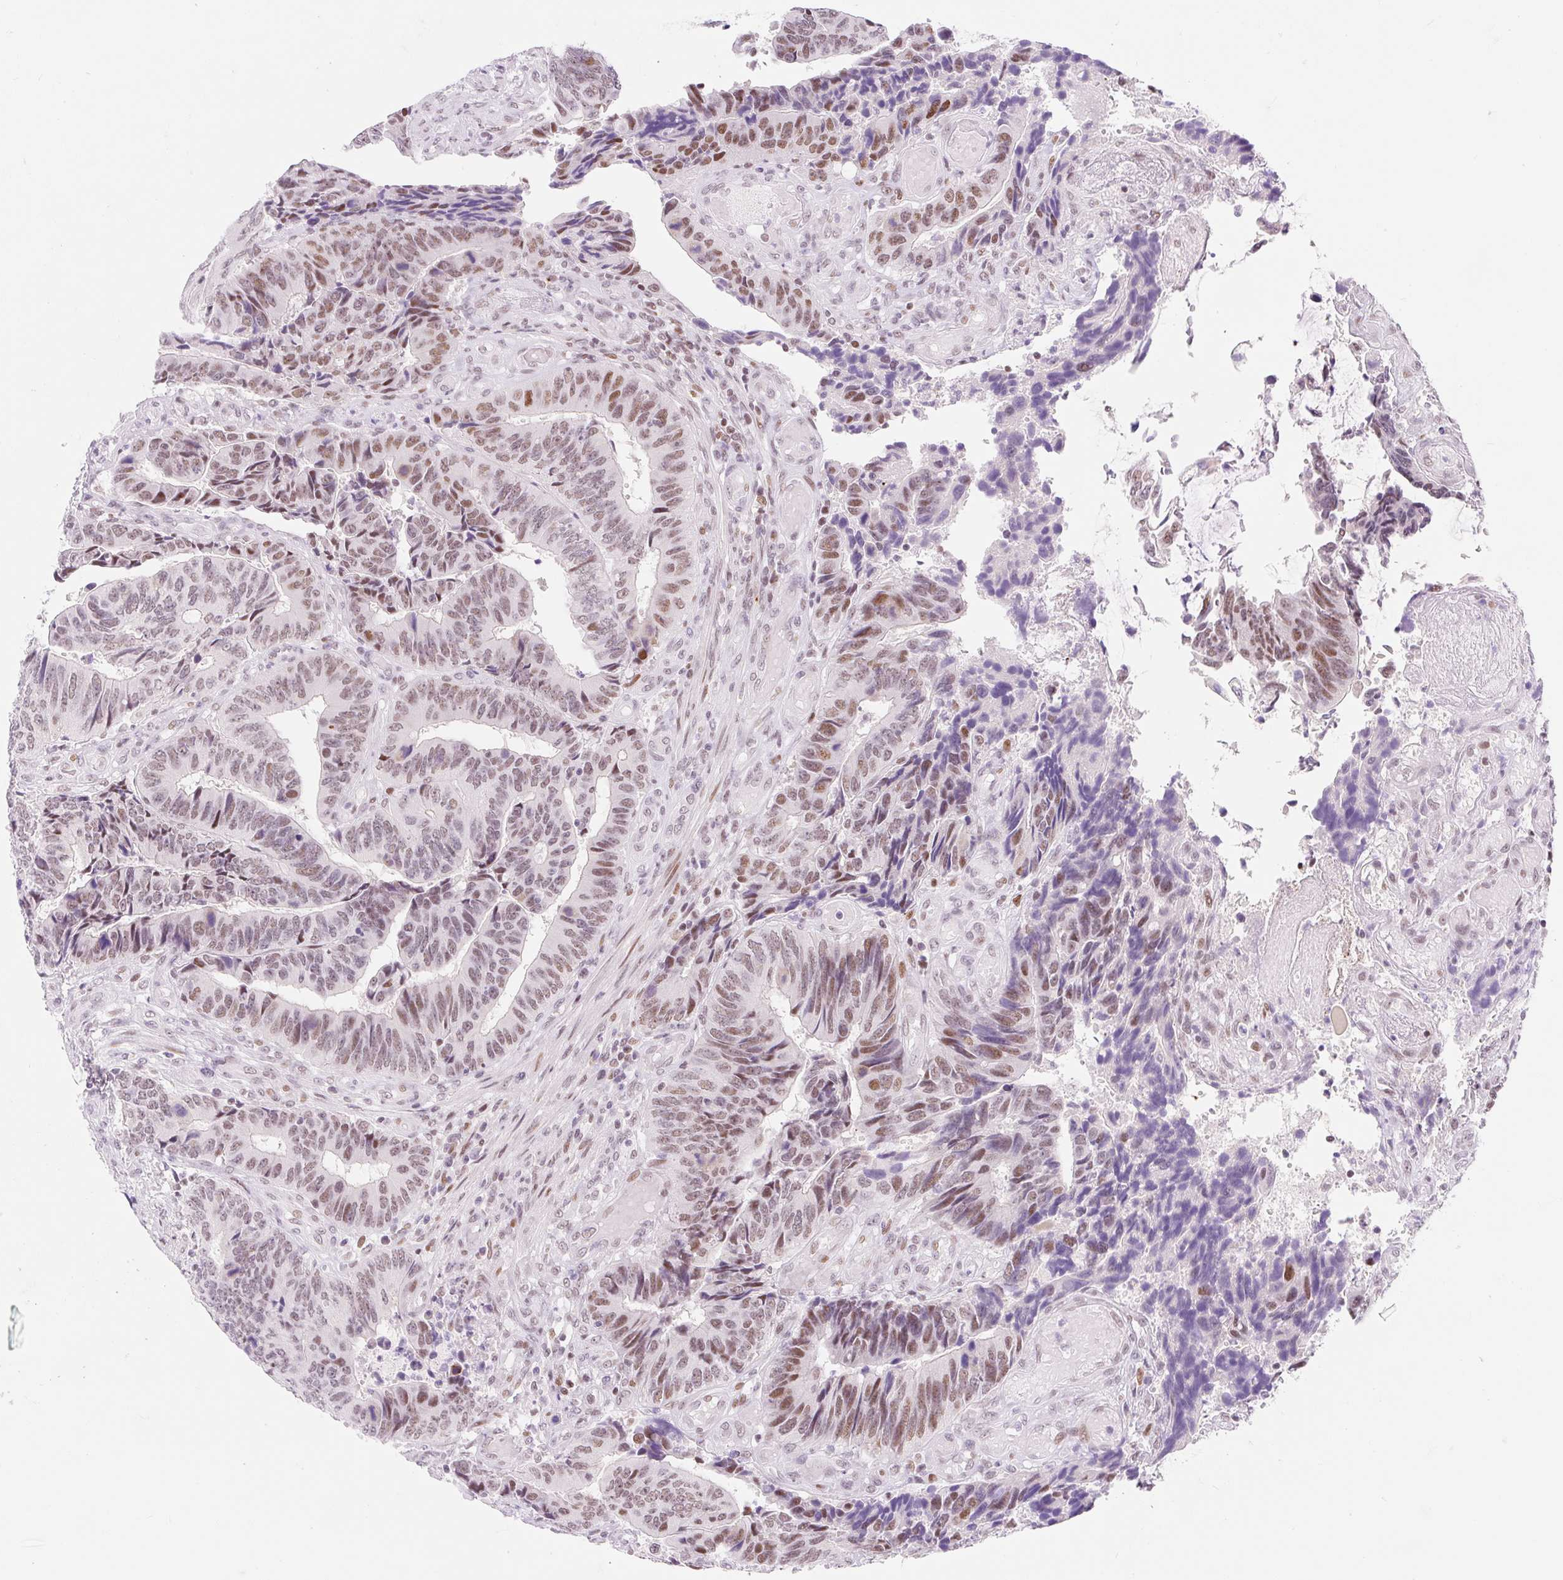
{"staining": {"intensity": "moderate", "quantity": "25%-75%", "location": "nuclear"}, "tissue": "colorectal cancer", "cell_type": "Tumor cells", "image_type": "cancer", "snomed": [{"axis": "morphology", "description": "Adenocarcinoma, NOS"}, {"axis": "topography", "description": "Colon"}], "caption": "This photomicrograph displays colorectal cancer stained with immunohistochemistry to label a protein in brown. The nuclear of tumor cells show moderate positivity for the protein. Nuclei are counter-stained blue.", "gene": "H2BW1", "patient": {"sex": "male", "age": 87}}